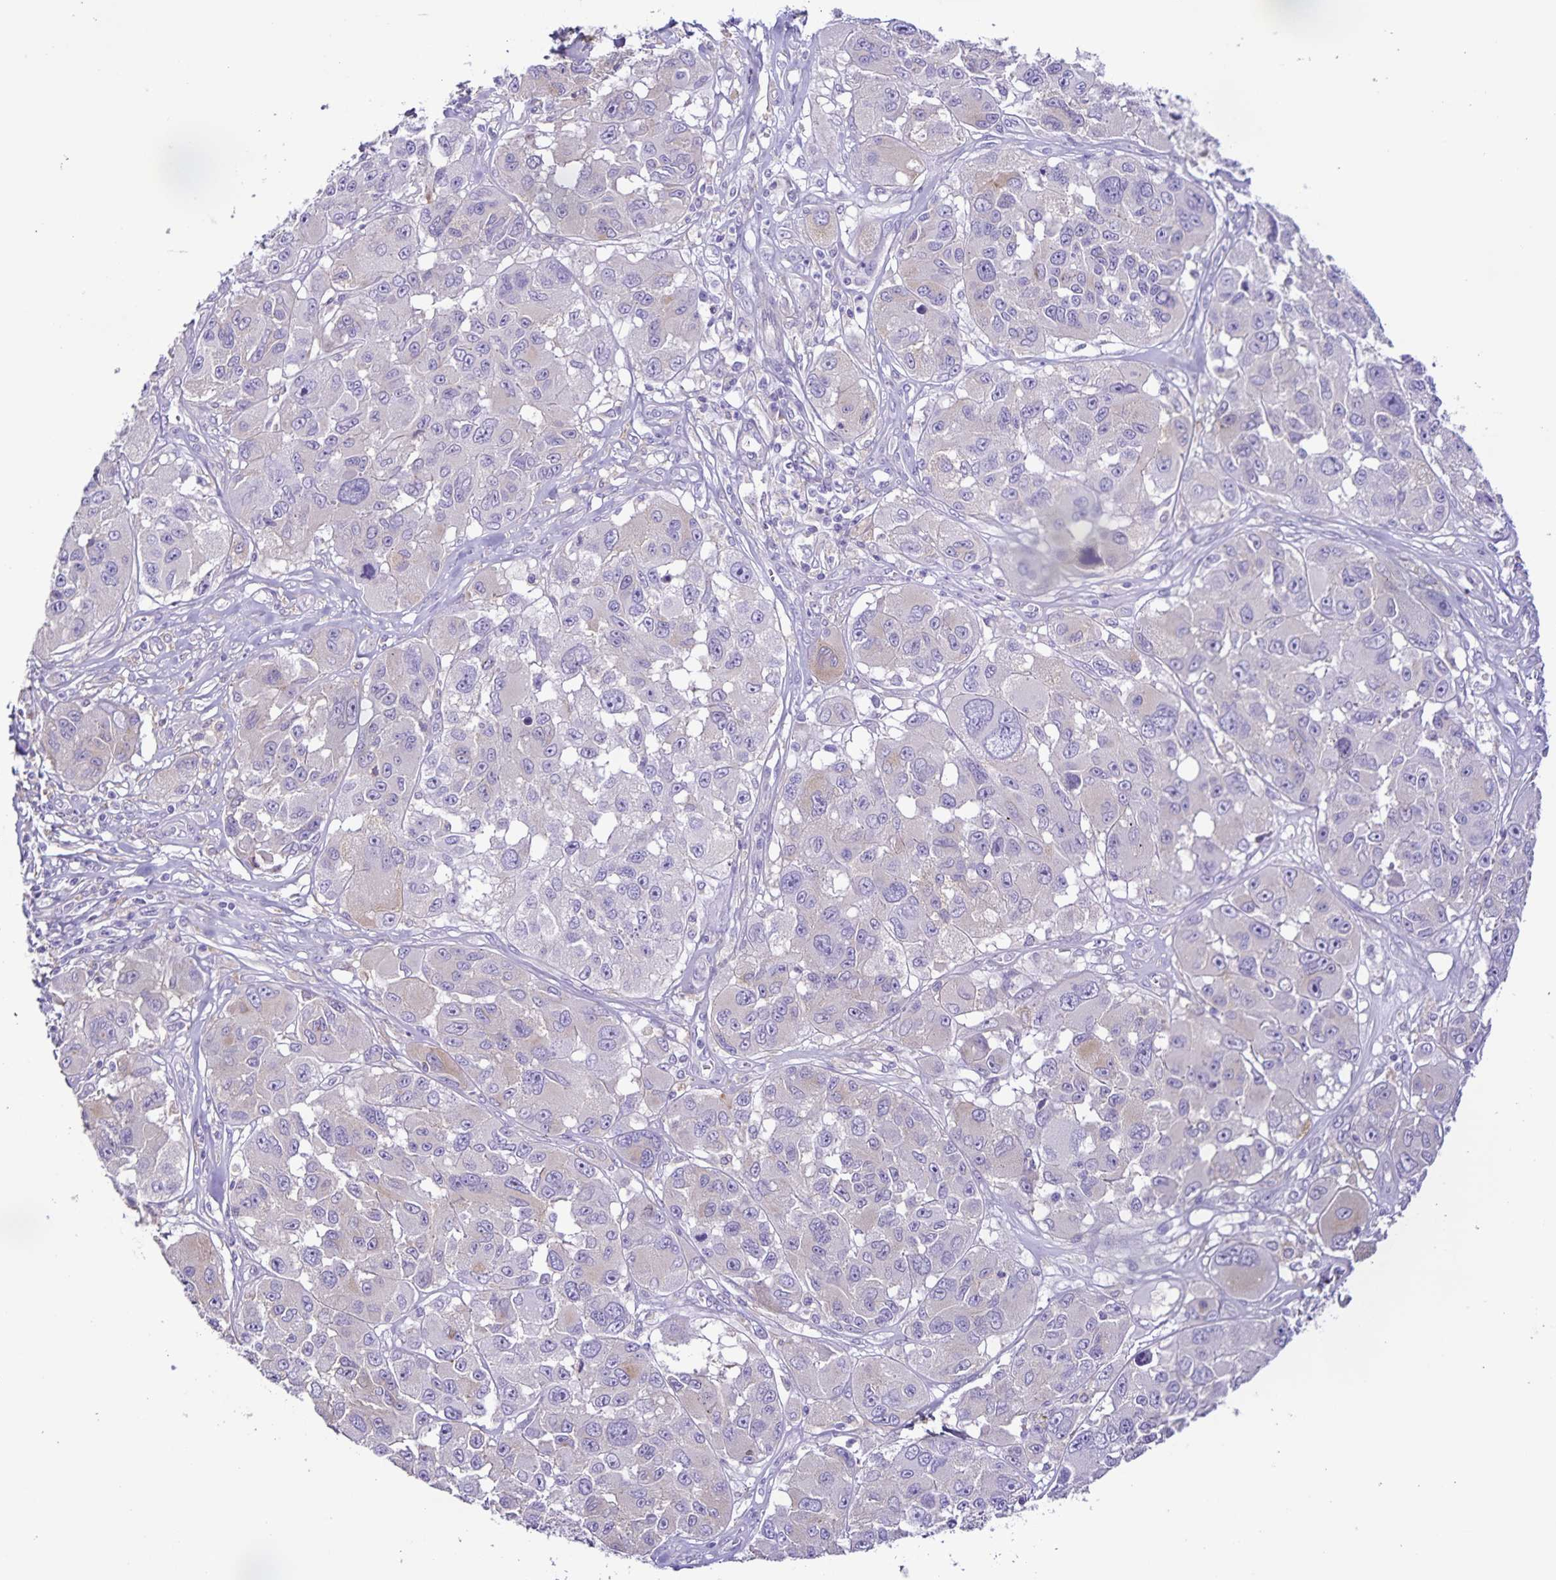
{"staining": {"intensity": "weak", "quantity": "<25%", "location": "cytoplasmic/membranous"}, "tissue": "melanoma", "cell_type": "Tumor cells", "image_type": "cancer", "snomed": [{"axis": "morphology", "description": "Malignant melanoma, NOS"}, {"axis": "topography", "description": "Skin"}], "caption": "Tumor cells are negative for protein expression in human melanoma.", "gene": "BOLL", "patient": {"sex": "female", "age": 66}}